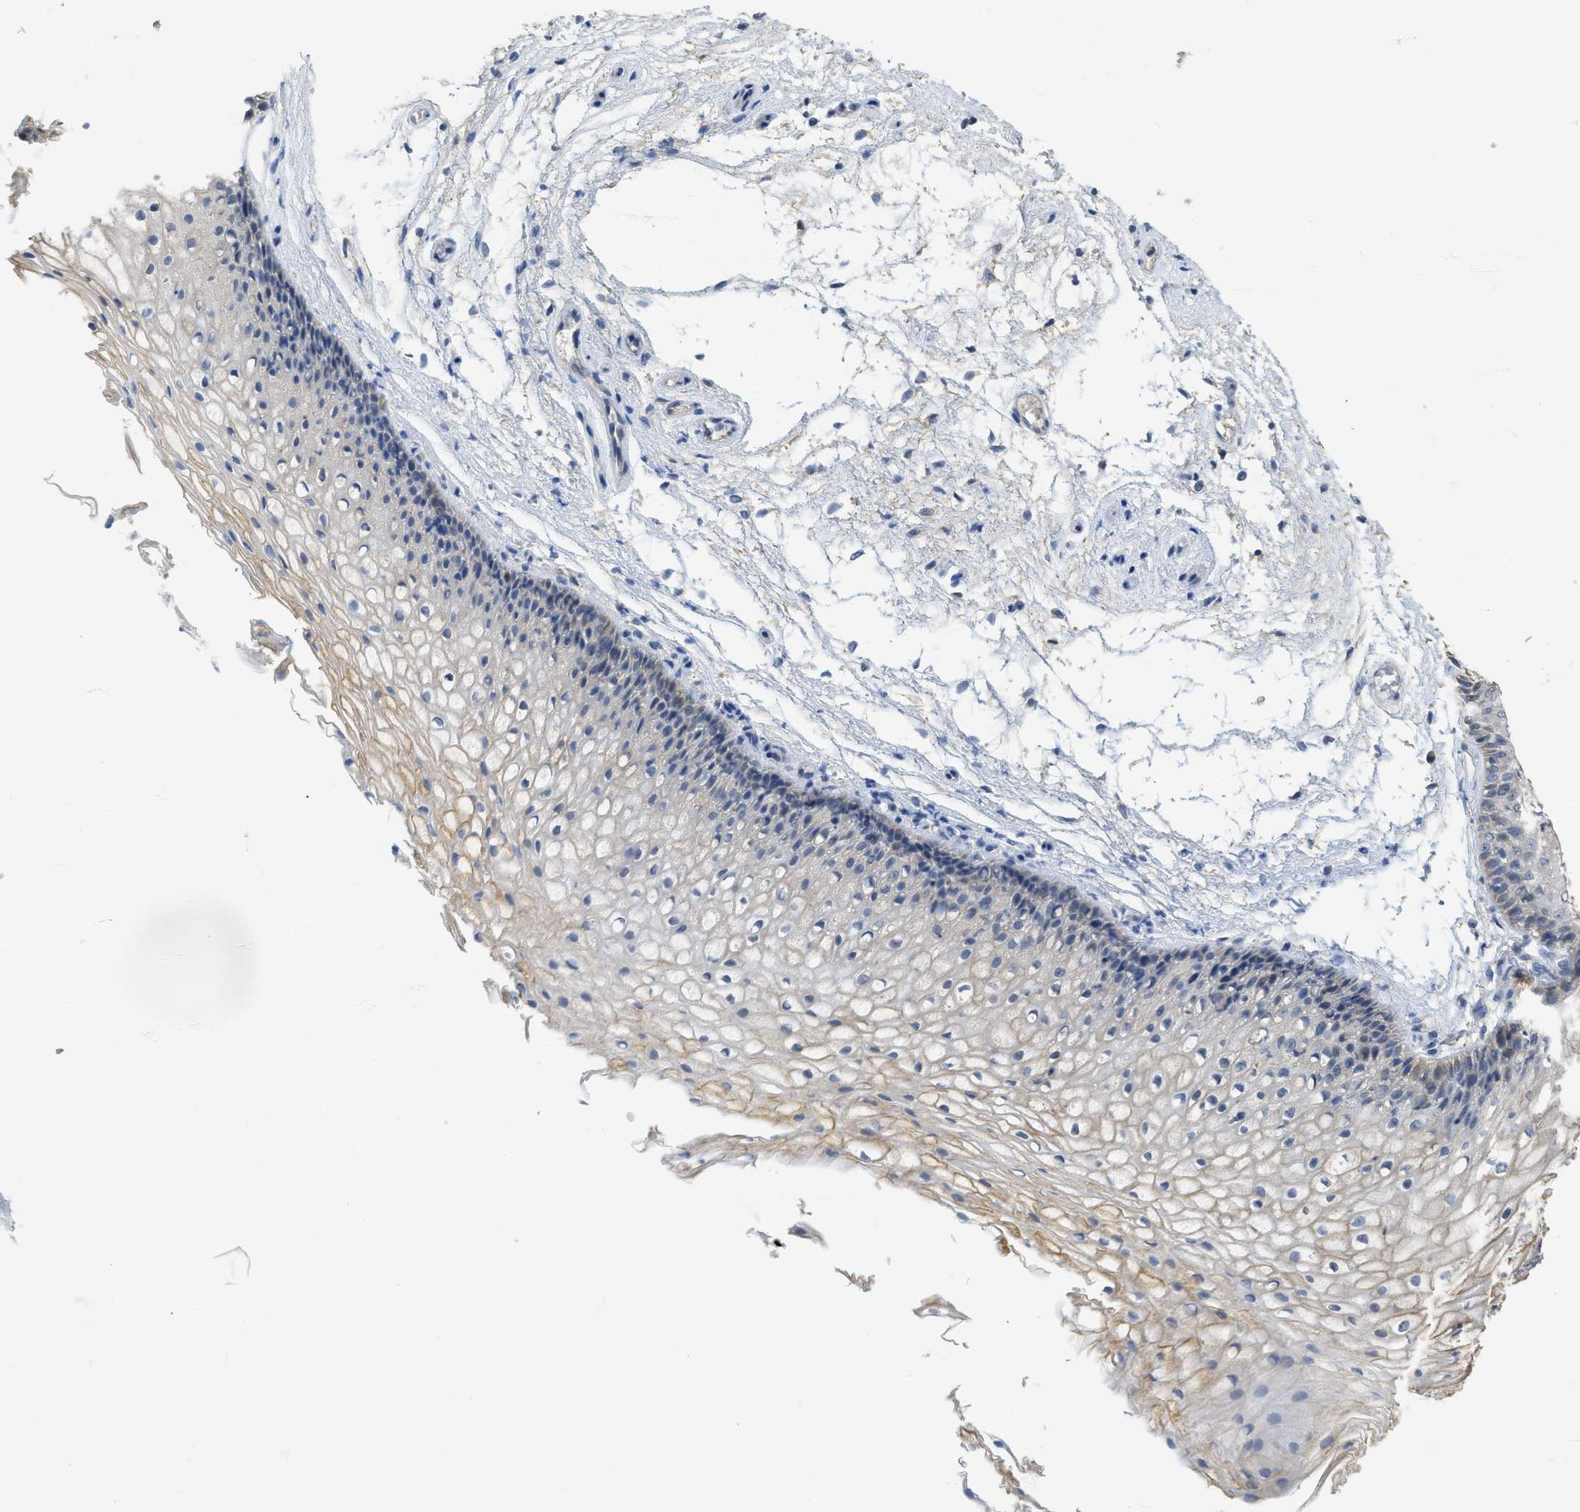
{"staining": {"intensity": "weak", "quantity": "<25%", "location": "cytoplasmic/membranous"}, "tissue": "vagina", "cell_type": "Squamous epithelial cells", "image_type": "normal", "snomed": [{"axis": "morphology", "description": "Normal tissue, NOS"}, {"axis": "topography", "description": "Vagina"}], "caption": "Immunohistochemical staining of benign human vagina displays no significant expression in squamous epithelial cells. (DAB (3,3'-diaminobenzidine) IHC with hematoxylin counter stain).", "gene": "SFXN2", "patient": {"sex": "female", "age": 34}}